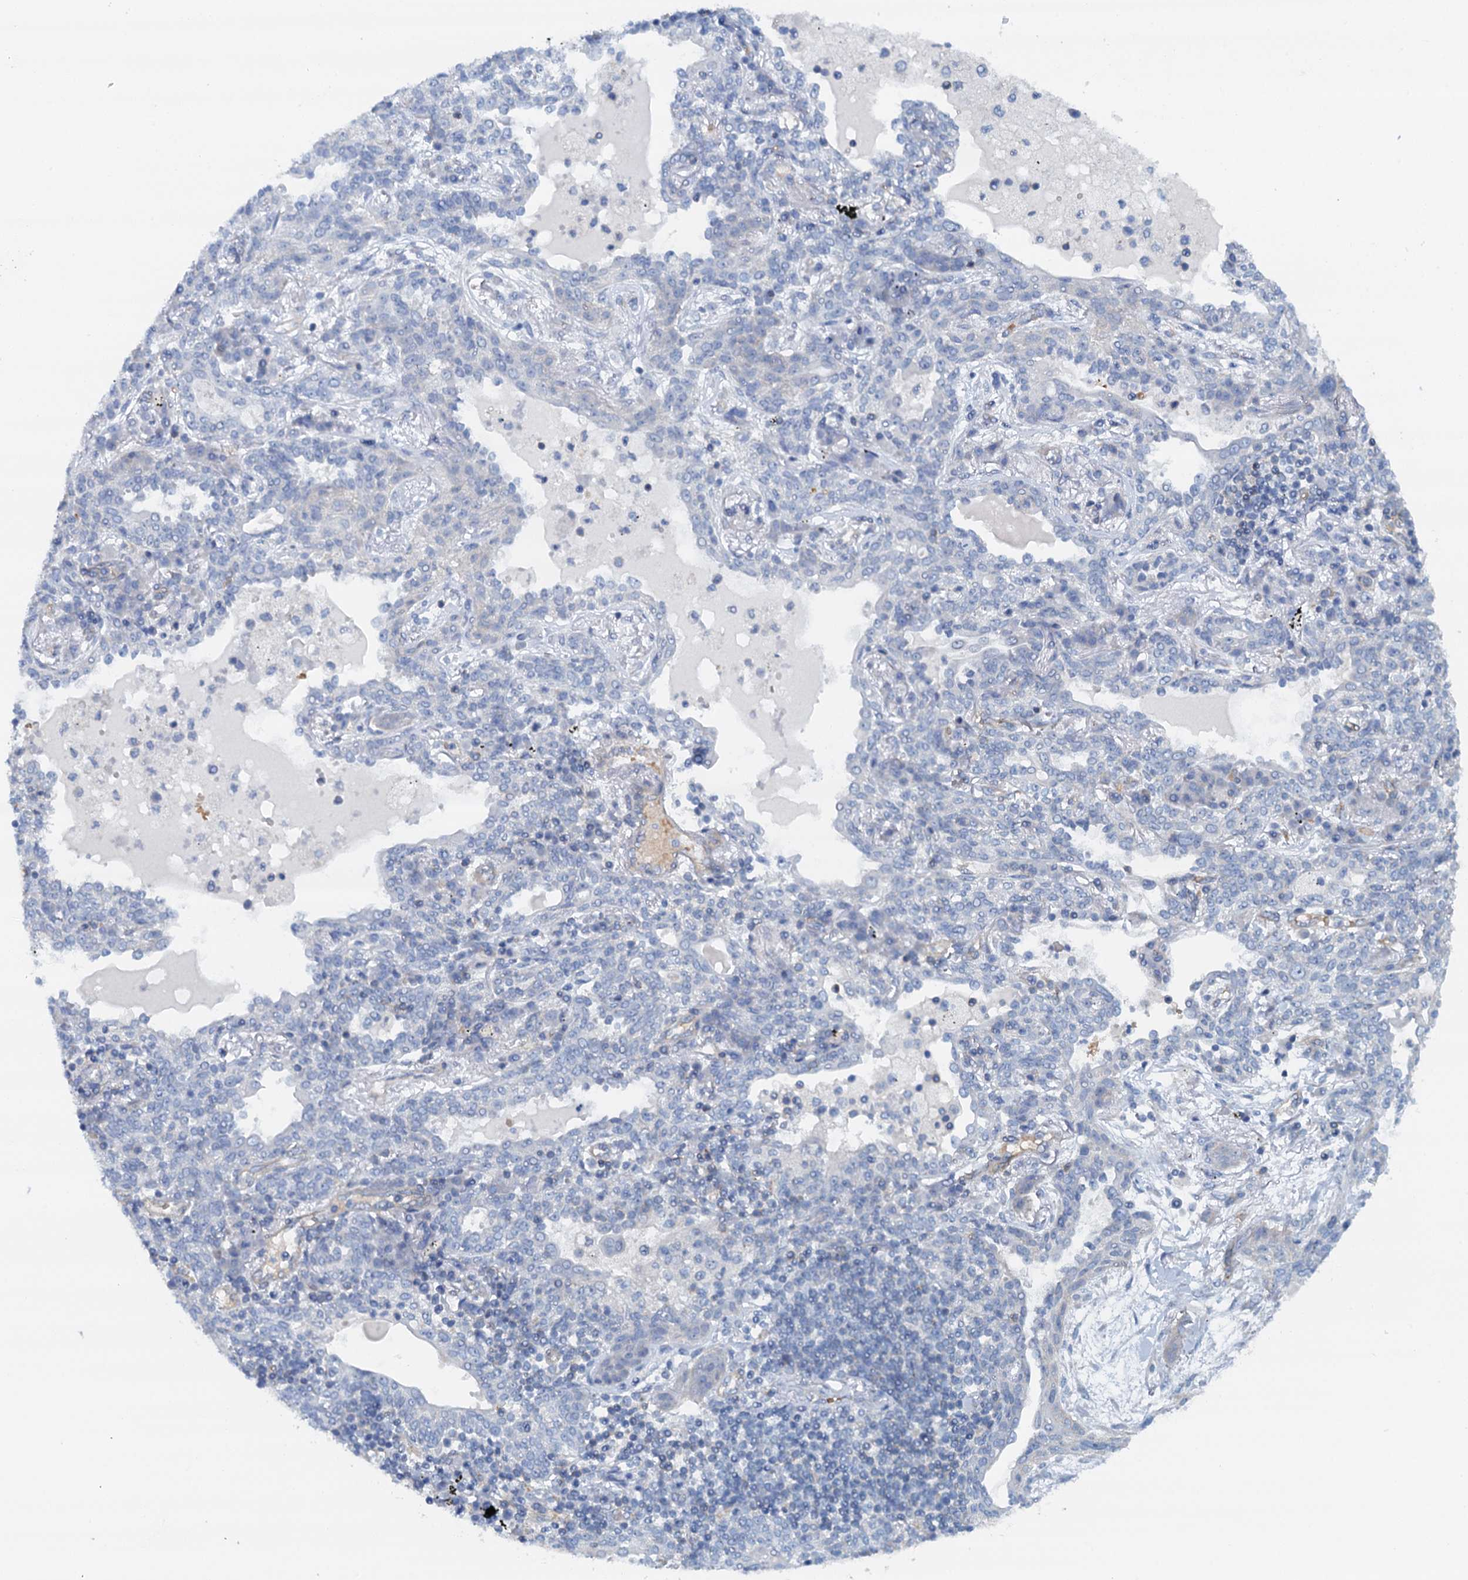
{"staining": {"intensity": "negative", "quantity": "none", "location": "none"}, "tissue": "lung cancer", "cell_type": "Tumor cells", "image_type": "cancer", "snomed": [{"axis": "morphology", "description": "Squamous cell carcinoma, NOS"}, {"axis": "topography", "description": "Lung"}], "caption": "IHC image of neoplastic tissue: human lung squamous cell carcinoma stained with DAB (3,3'-diaminobenzidine) demonstrates no significant protein expression in tumor cells. (Immunohistochemistry (ihc), brightfield microscopy, high magnification).", "gene": "ROGDI", "patient": {"sex": "female", "age": 70}}